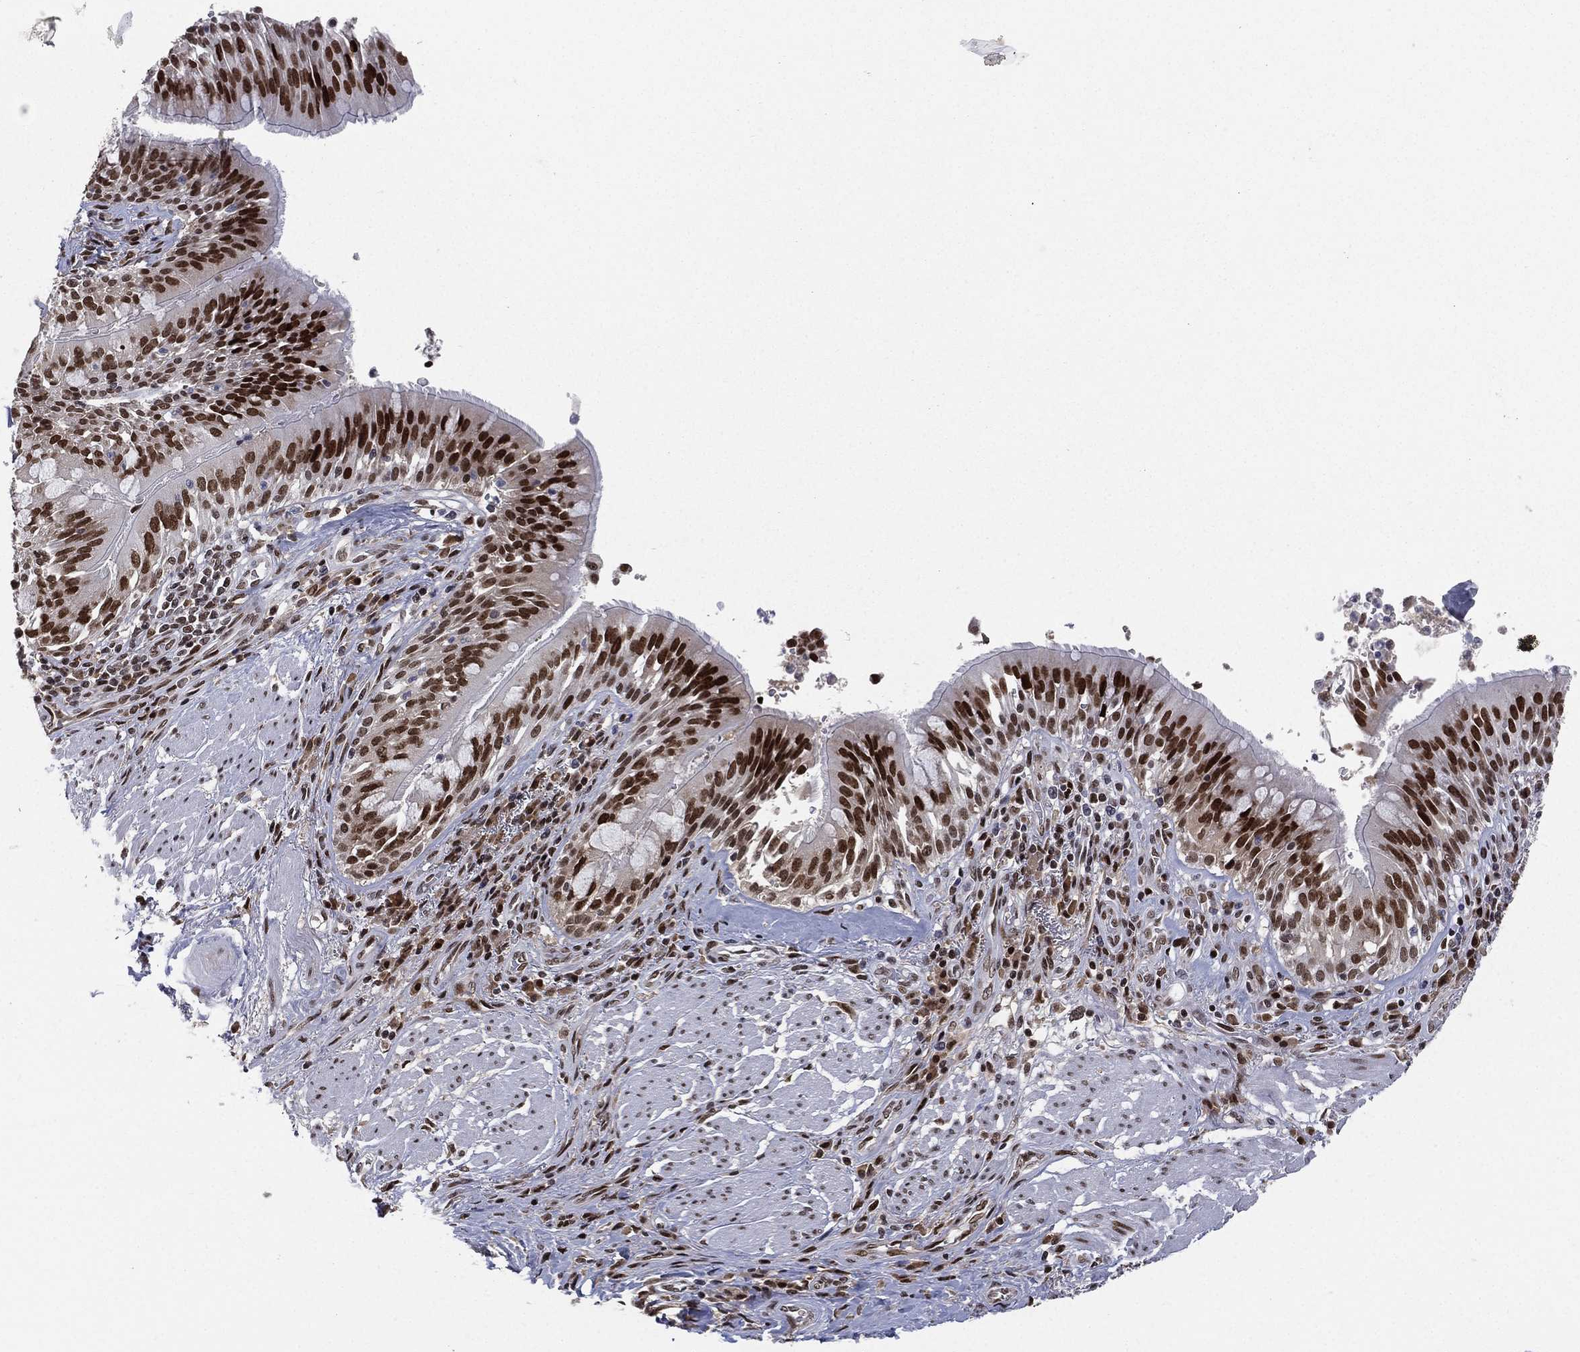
{"staining": {"intensity": "strong", "quantity": ">75%", "location": "nuclear"}, "tissue": "bronchus", "cell_type": "Respiratory epithelial cells", "image_type": "normal", "snomed": [{"axis": "morphology", "description": "Normal tissue, NOS"}, {"axis": "morphology", "description": "Squamous cell carcinoma, NOS"}, {"axis": "topography", "description": "Bronchus"}, {"axis": "topography", "description": "Lung"}], "caption": "Immunohistochemistry (IHC) image of unremarkable human bronchus stained for a protein (brown), which displays high levels of strong nuclear expression in about >75% of respiratory epithelial cells.", "gene": "RTF1", "patient": {"sex": "male", "age": 64}}